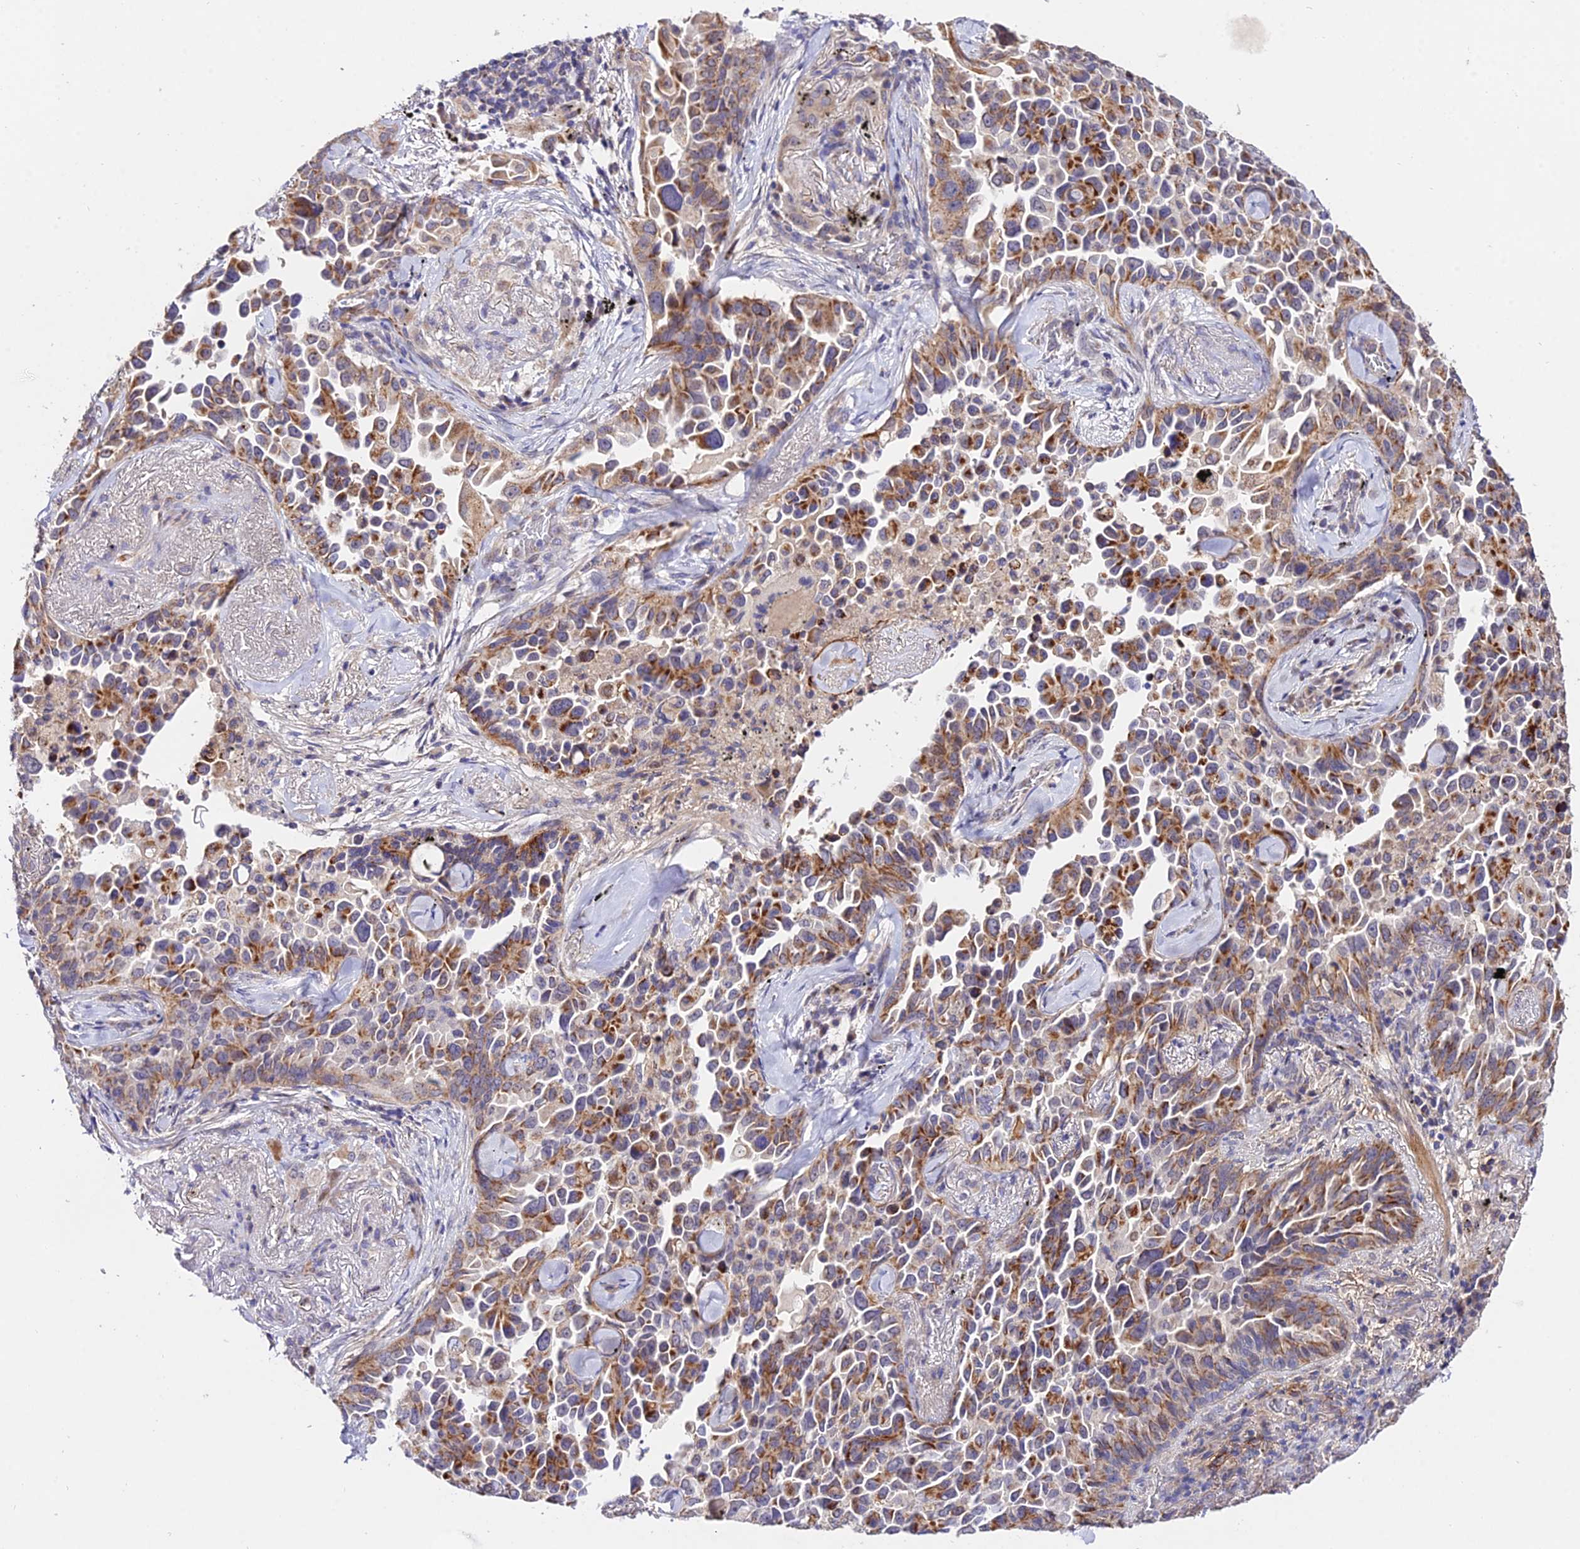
{"staining": {"intensity": "moderate", "quantity": ">75%", "location": "cytoplasmic/membranous"}, "tissue": "lung cancer", "cell_type": "Tumor cells", "image_type": "cancer", "snomed": [{"axis": "morphology", "description": "Adenocarcinoma, NOS"}, {"axis": "topography", "description": "Lung"}], "caption": "Human lung adenocarcinoma stained with a brown dye shows moderate cytoplasmic/membranous positive positivity in approximately >75% of tumor cells.", "gene": "WDR5B", "patient": {"sex": "female", "age": 67}}